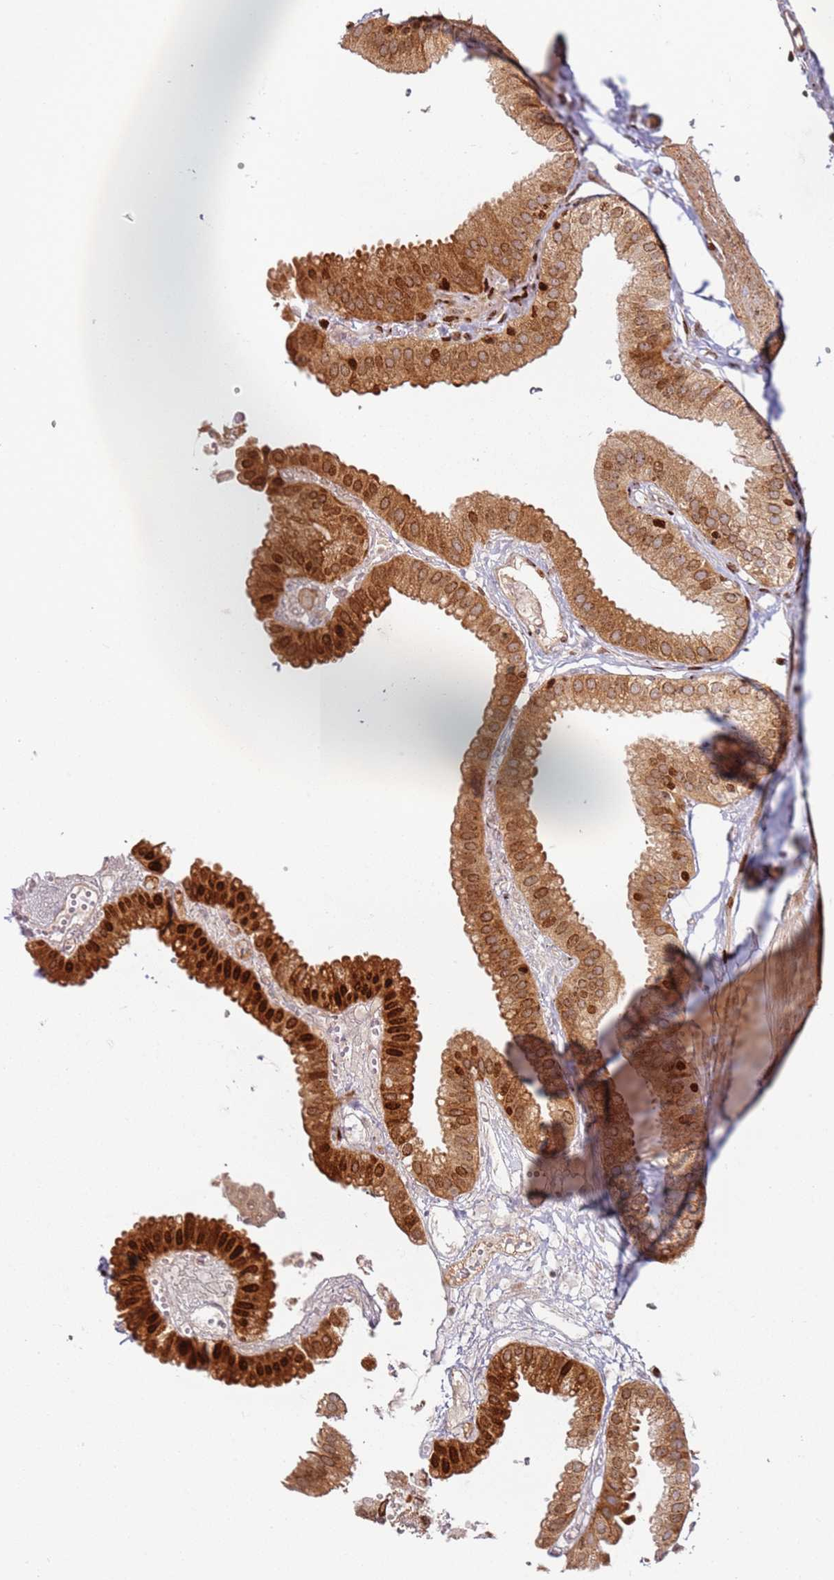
{"staining": {"intensity": "strong", "quantity": ">75%", "location": "cytoplasmic/membranous,nuclear"}, "tissue": "gallbladder", "cell_type": "Glandular cells", "image_type": "normal", "snomed": [{"axis": "morphology", "description": "Normal tissue, NOS"}, {"axis": "topography", "description": "Gallbladder"}], "caption": "This histopathology image reveals immunohistochemistry (IHC) staining of benign human gallbladder, with high strong cytoplasmic/membranous,nuclear expression in approximately >75% of glandular cells.", "gene": "TMEM233", "patient": {"sex": "female", "age": 61}}